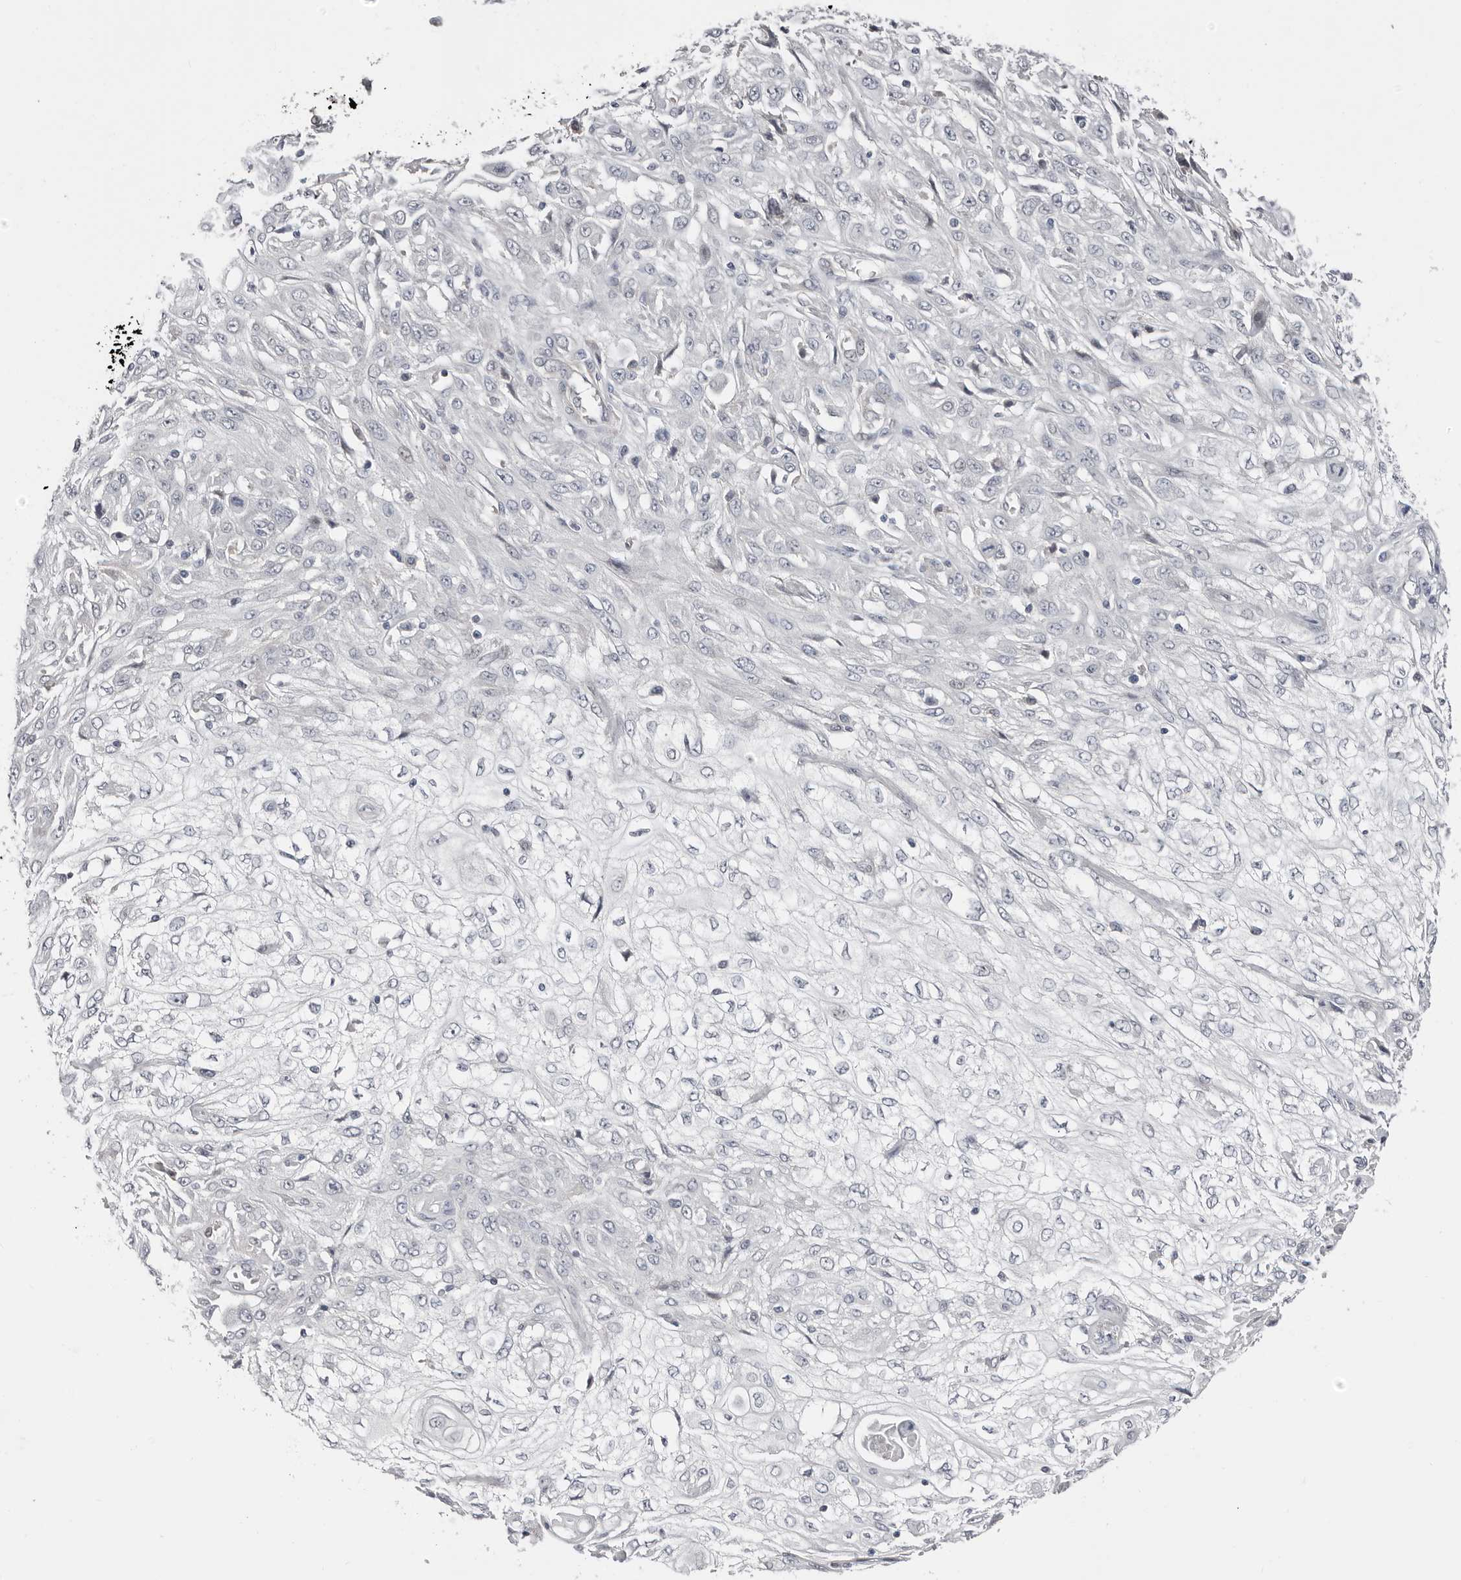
{"staining": {"intensity": "negative", "quantity": "none", "location": "none"}, "tissue": "skin cancer", "cell_type": "Tumor cells", "image_type": "cancer", "snomed": [{"axis": "morphology", "description": "Squamous cell carcinoma, NOS"}, {"axis": "morphology", "description": "Squamous cell carcinoma, metastatic, NOS"}, {"axis": "topography", "description": "Skin"}, {"axis": "topography", "description": "Lymph node"}], "caption": "Tumor cells are negative for brown protein staining in skin cancer (squamous cell carcinoma).", "gene": "ASRGL1", "patient": {"sex": "male", "age": 75}}